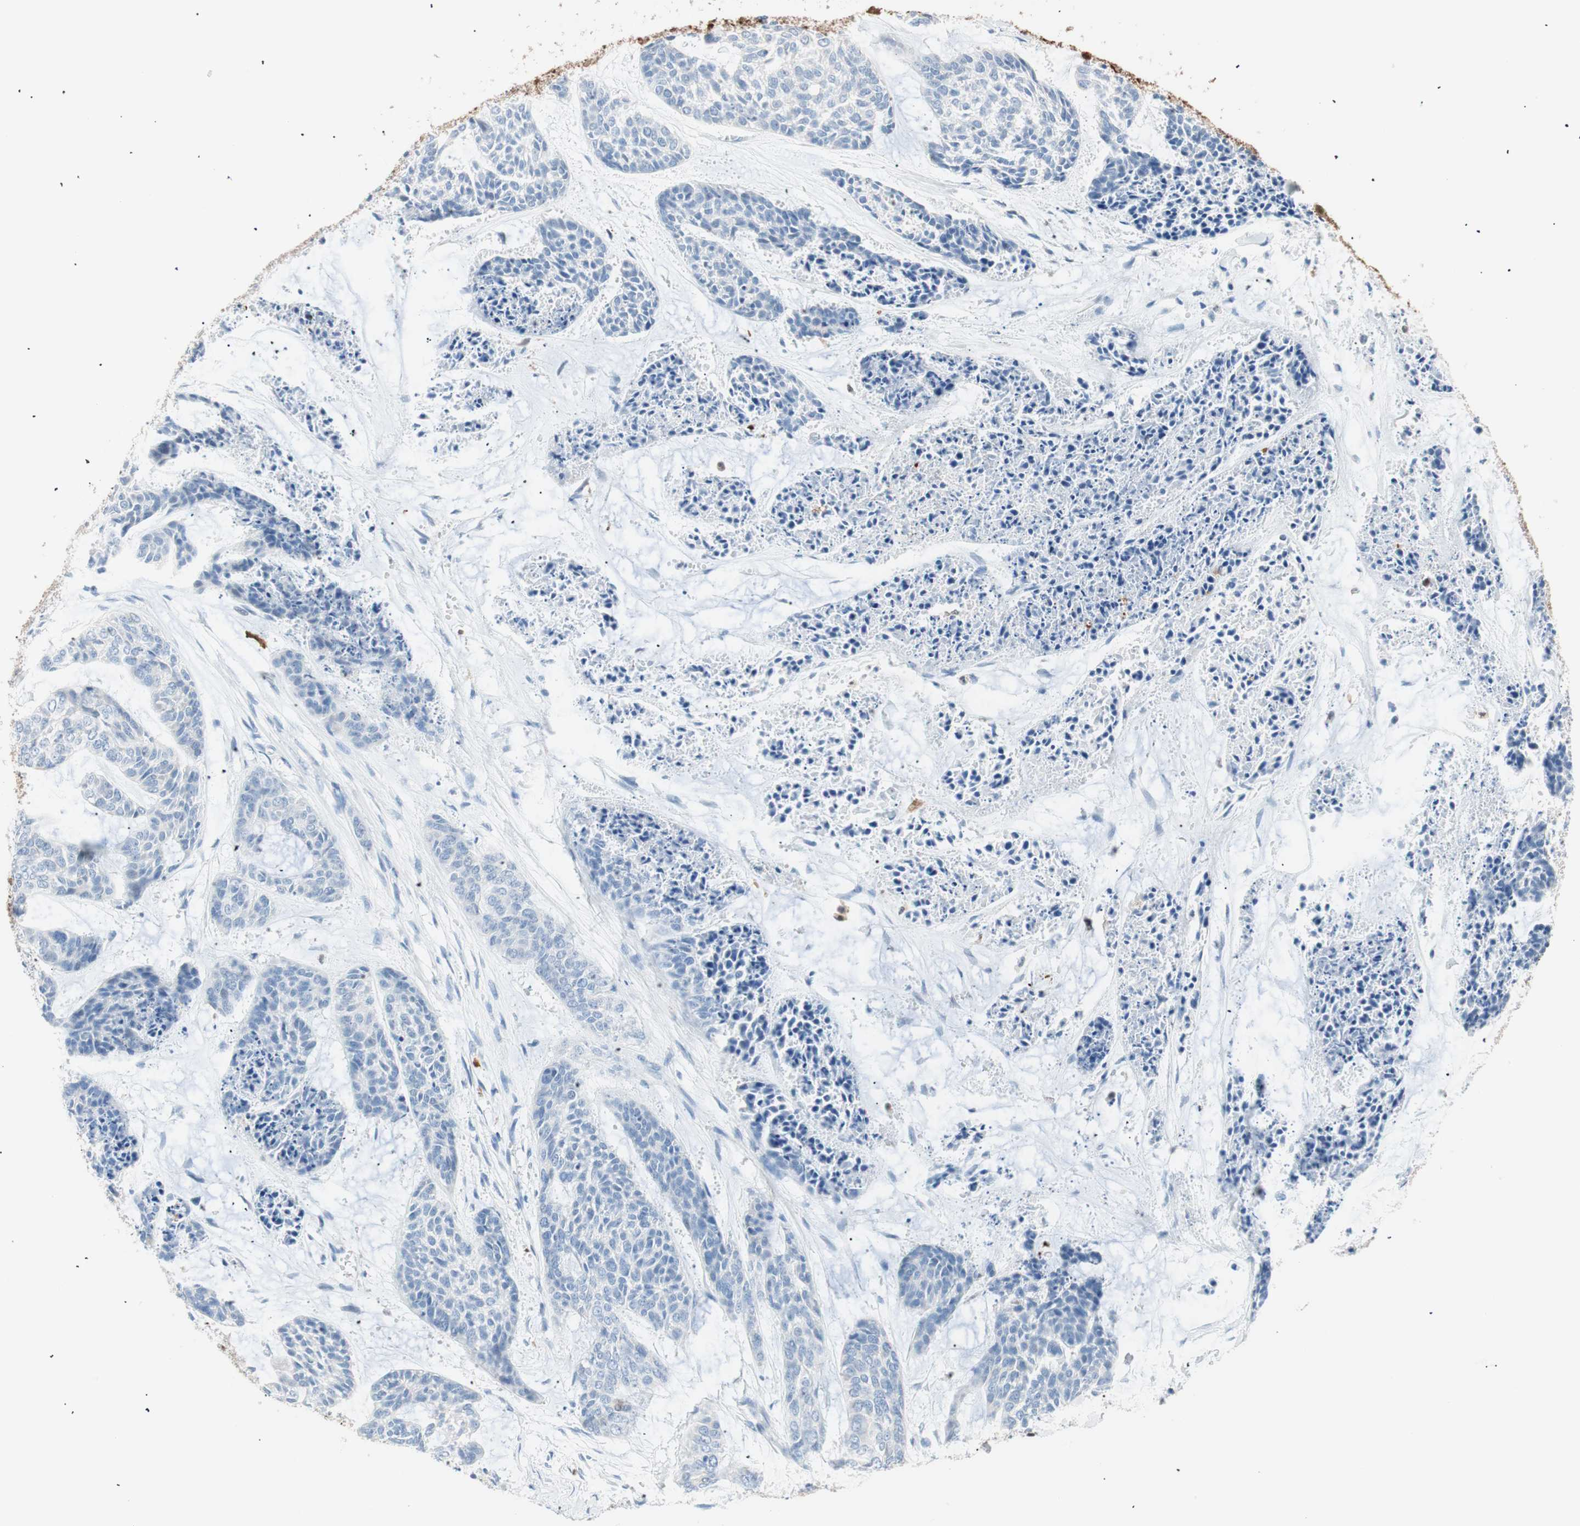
{"staining": {"intensity": "negative", "quantity": "none", "location": "none"}, "tissue": "skin cancer", "cell_type": "Tumor cells", "image_type": "cancer", "snomed": [{"axis": "morphology", "description": "Basal cell carcinoma"}, {"axis": "topography", "description": "Skin"}], "caption": "Basal cell carcinoma (skin) stained for a protein using immunohistochemistry (IHC) displays no expression tumor cells.", "gene": "IL18", "patient": {"sex": "female", "age": 64}}